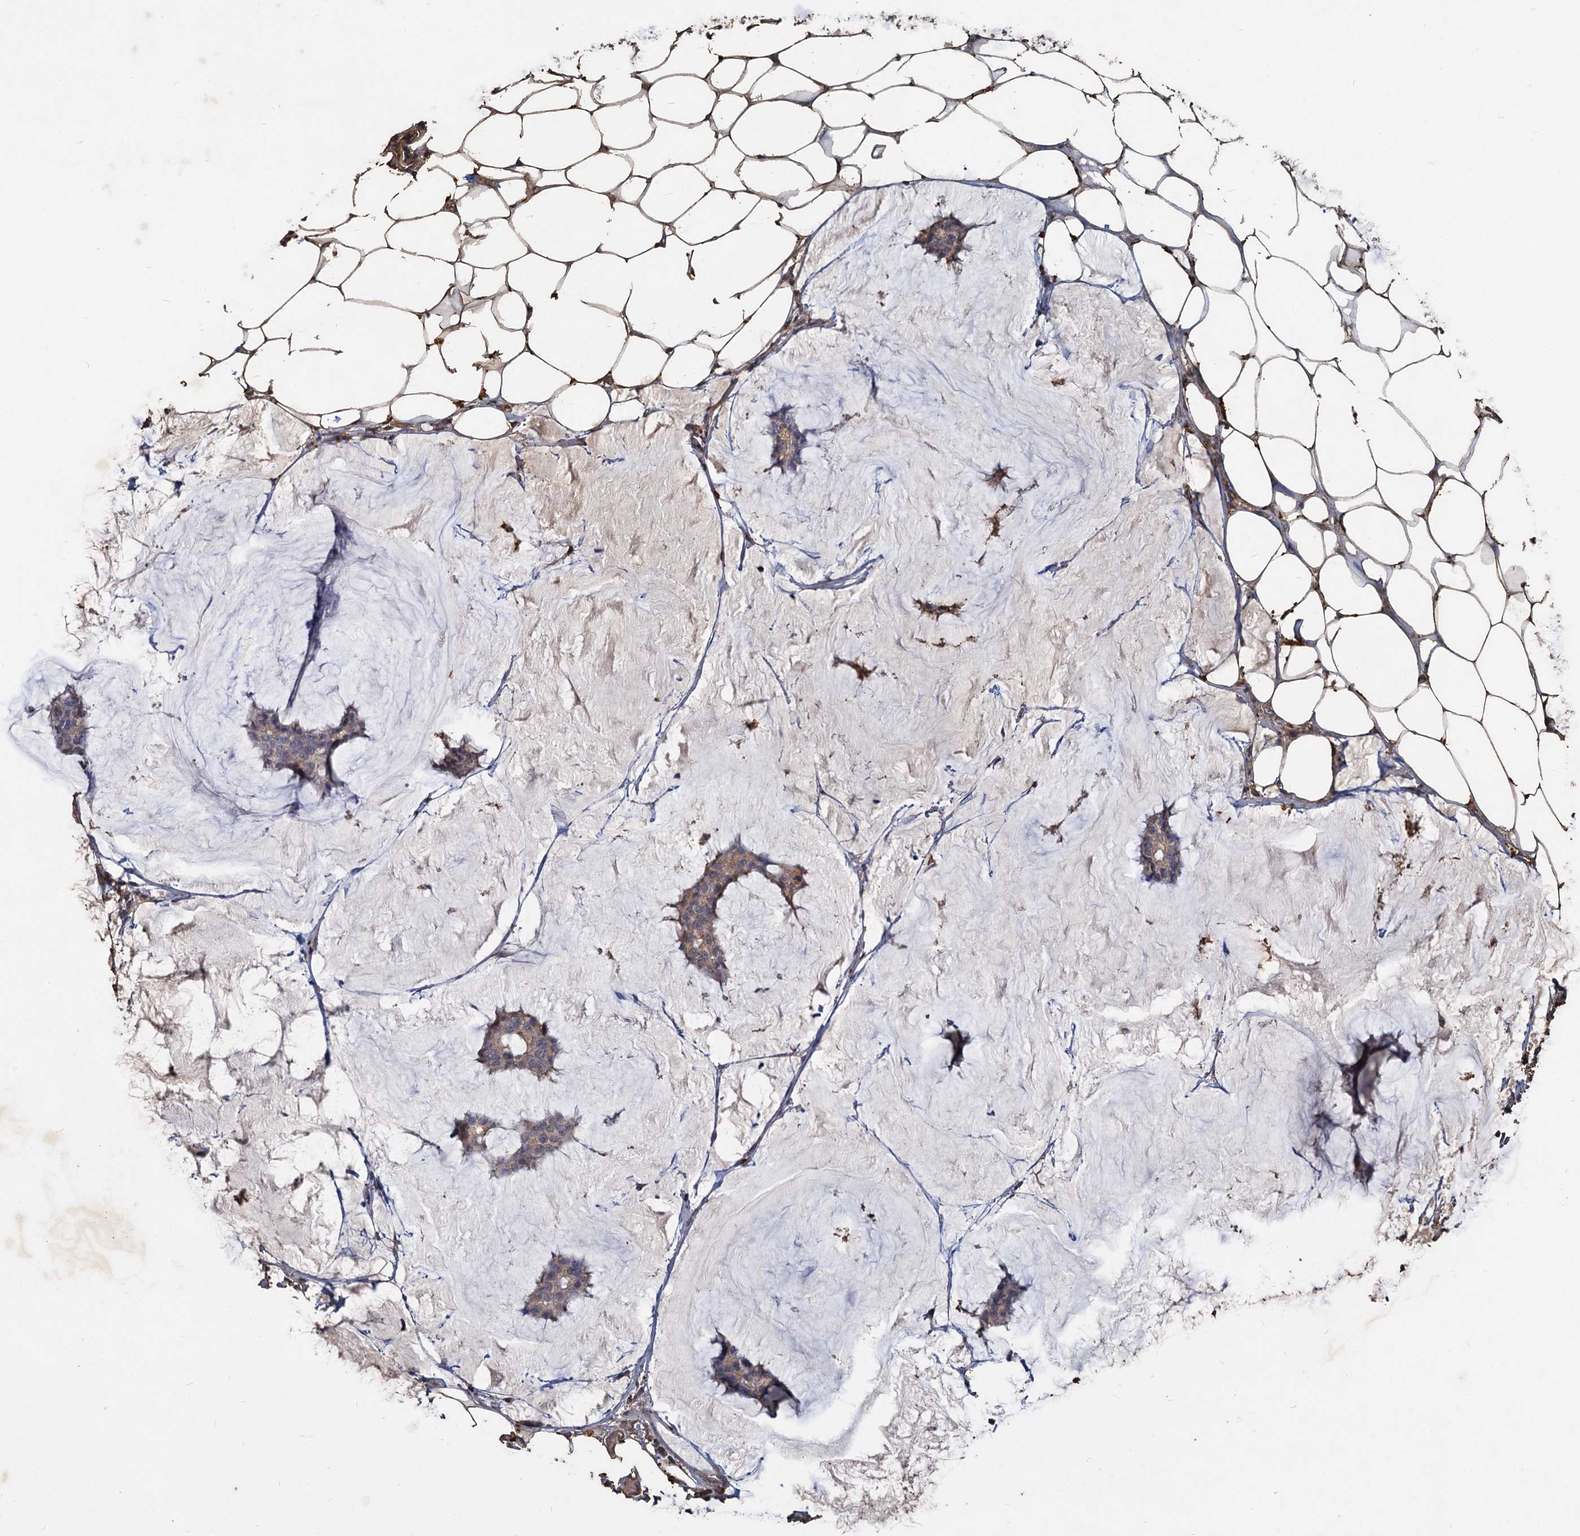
{"staining": {"intensity": "weak", "quantity": "25%-75%", "location": "cytoplasmic/membranous"}, "tissue": "breast cancer", "cell_type": "Tumor cells", "image_type": "cancer", "snomed": [{"axis": "morphology", "description": "Duct carcinoma"}, {"axis": "topography", "description": "Breast"}], "caption": "The immunohistochemical stain labels weak cytoplasmic/membranous positivity in tumor cells of breast infiltrating ductal carcinoma tissue. (DAB (3,3'-diaminobenzidine) IHC with brightfield microscopy, high magnification).", "gene": "SLC2A7", "patient": {"sex": "female", "age": 93}}